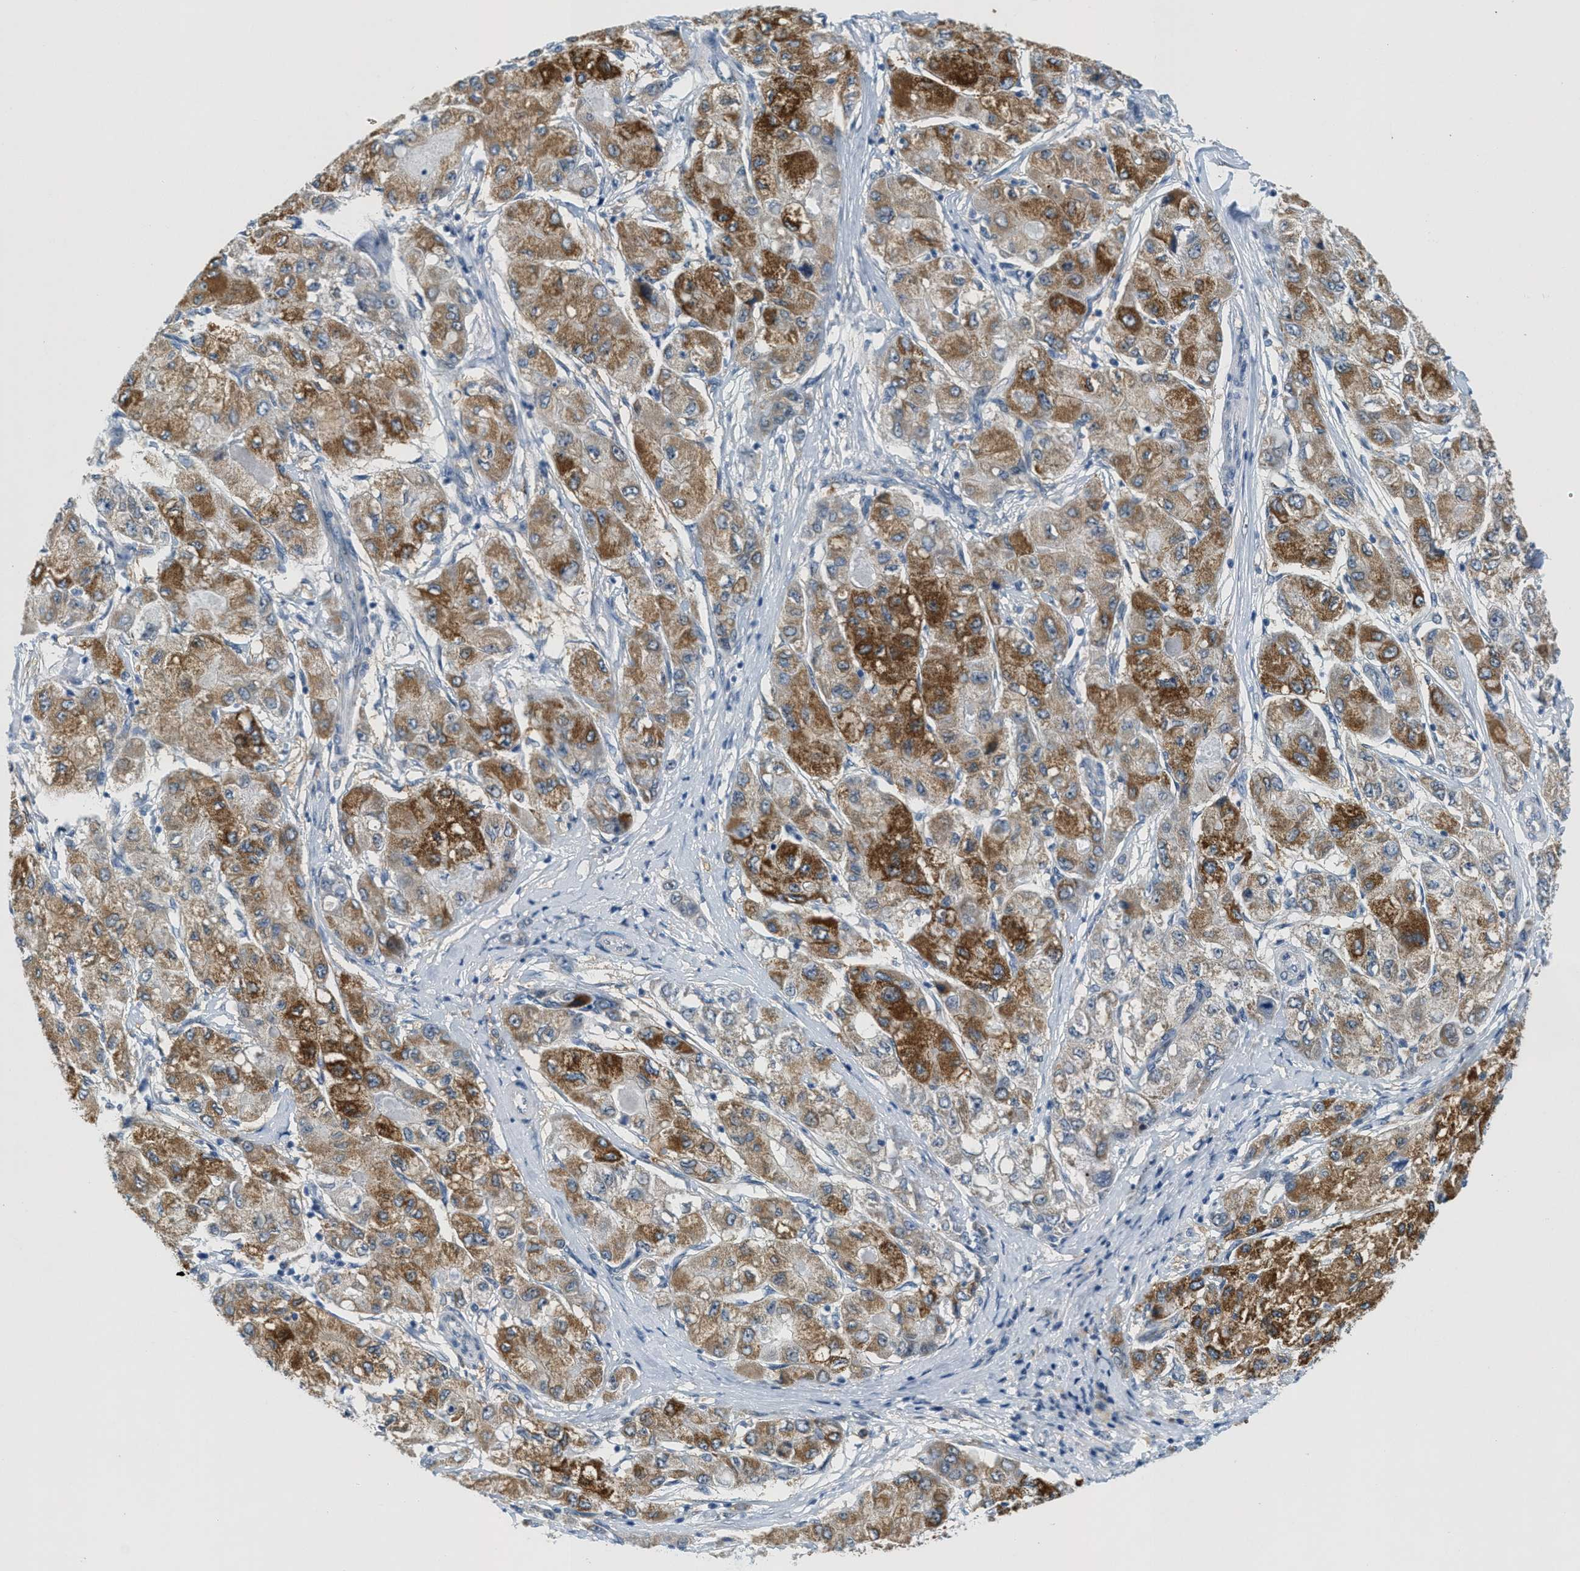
{"staining": {"intensity": "moderate", "quantity": ">75%", "location": "cytoplasmic/membranous"}, "tissue": "liver cancer", "cell_type": "Tumor cells", "image_type": "cancer", "snomed": [{"axis": "morphology", "description": "Carcinoma, Hepatocellular, NOS"}, {"axis": "topography", "description": "Liver"}], "caption": "Moderate cytoplasmic/membranous staining is appreciated in approximately >75% of tumor cells in liver cancer (hepatocellular carcinoma).", "gene": "HS3ST2", "patient": {"sex": "male", "age": 80}}